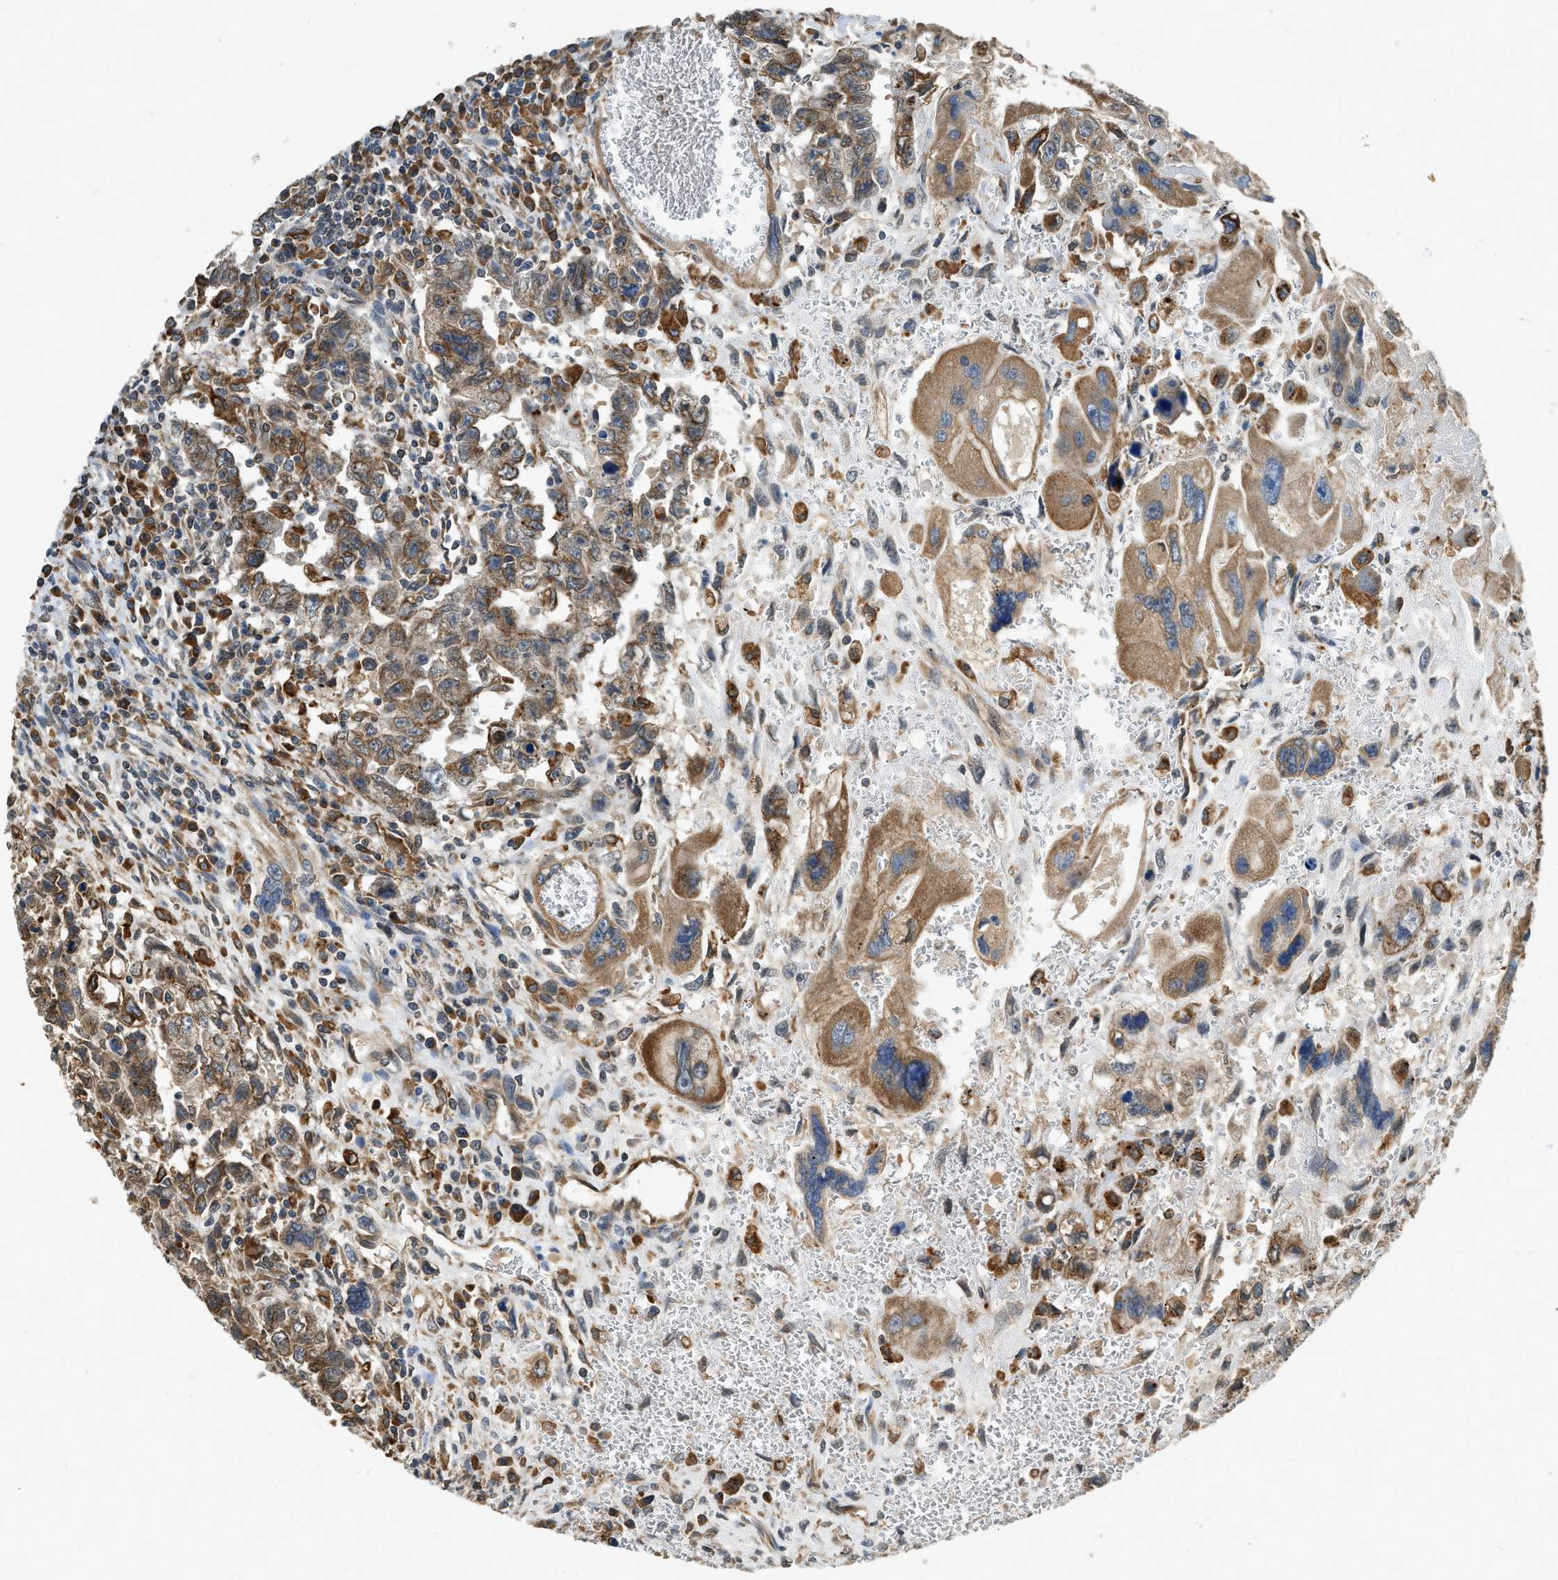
{"staining": {"intensity": "moderate", "quantity": ">75%", "location": "cytoplasmic/membranous"}, "tissue": "testis cancer", "cell_type": "Tumor cells", "image_type": "cancer", "snomed": [{"axis": "morphology", "description": "Carcinoma, Embryonal, NOS"}, {"axis": "topography", "description": "Testis"}], "caption": "A brown stain shows moderate cytoplasmic/membranous staining of a protein in testis embryonal carcinoma tumor cells. (brown staining indicates protein expression, while blue staining denotes nuclei).", "gene": "BCAP31", "patient": {"sex": "male", "age": 28}}